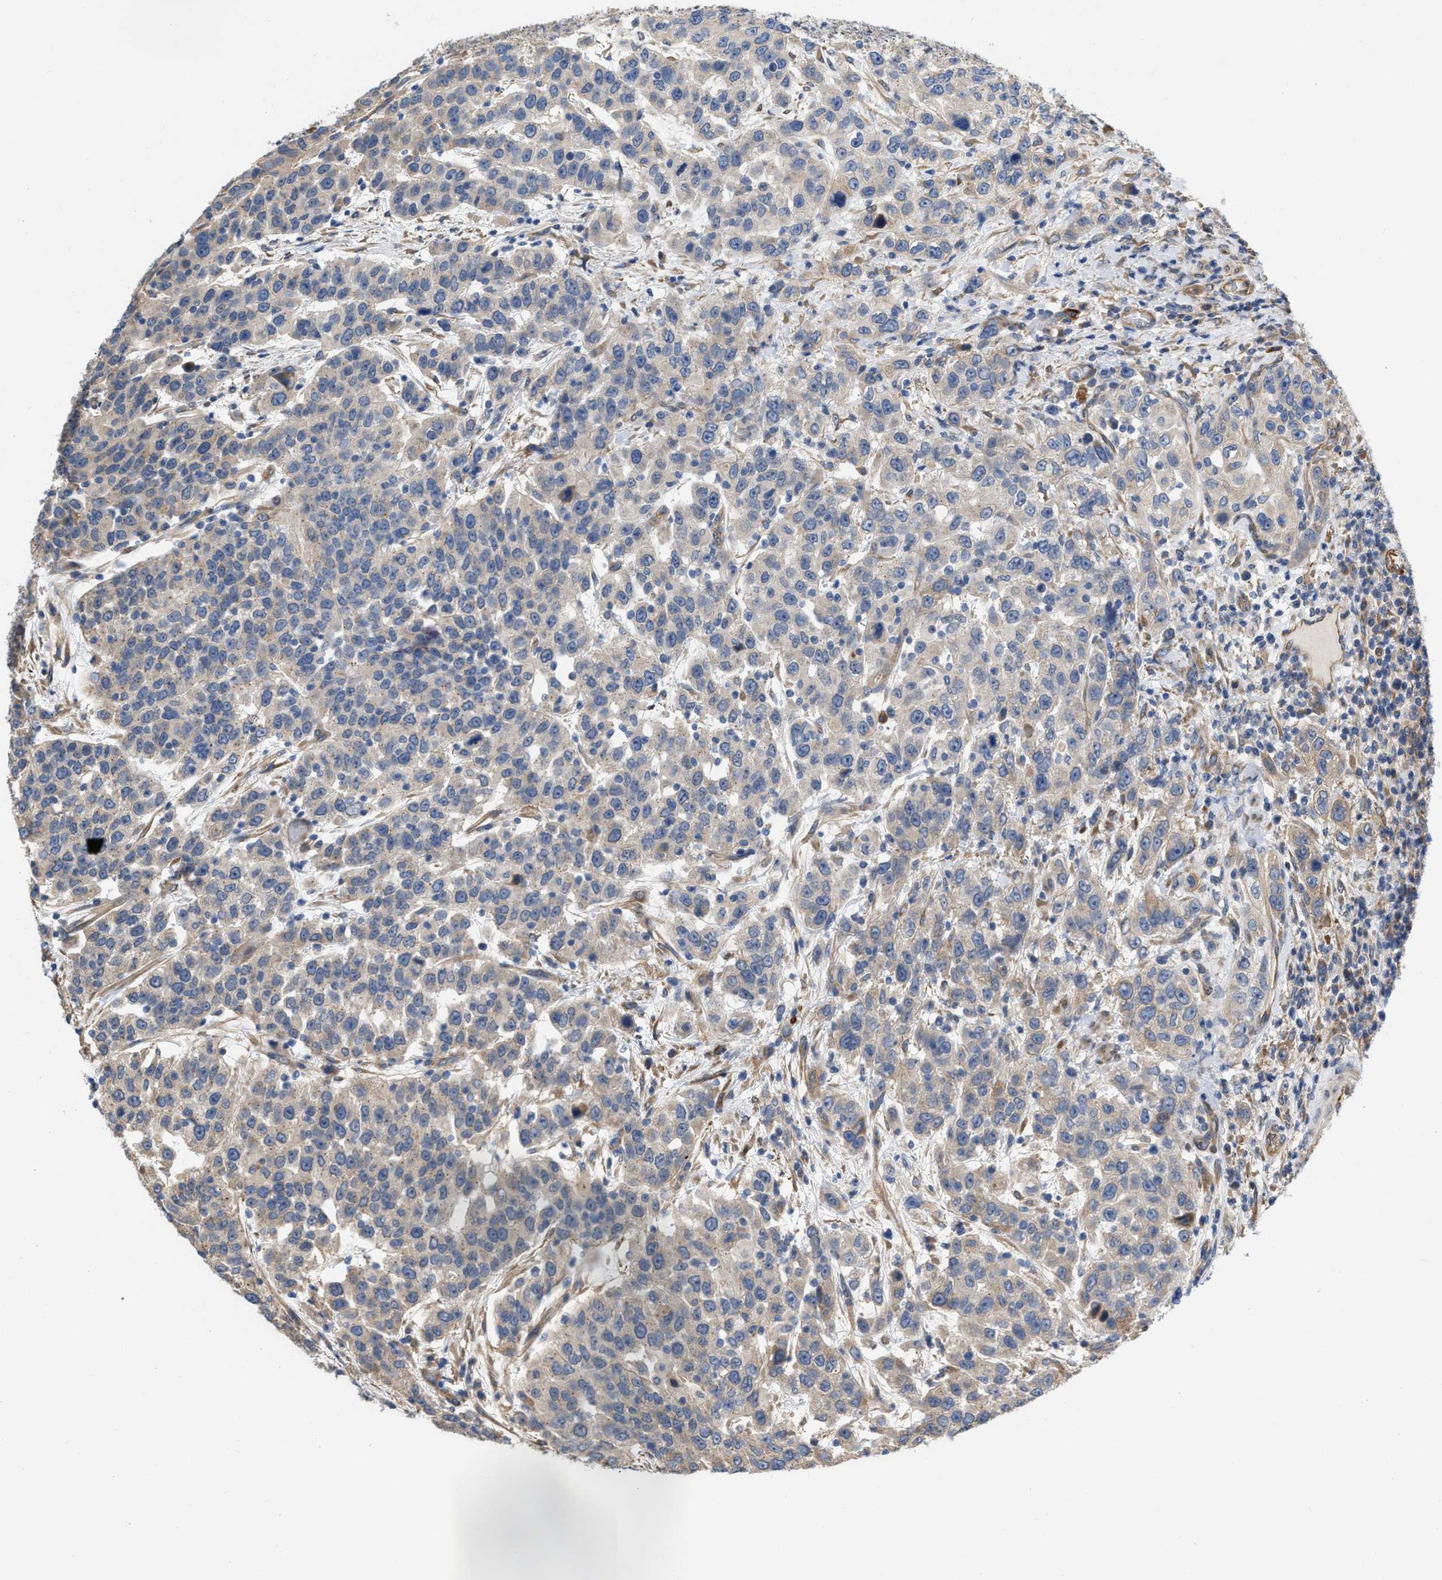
{"staining": {"intensity": "negative", "quantity": "none", "location": "none"}, "tissue": "urothelial cancer", "cell_type": "Tumor cells", "image_type": "cancer", "snomed": [{"axis": "morphology", "description": "Urothelial carcinoma, High grade"}, {"axis": "topography", "description": "Urinary bladder"}], "caption": "A histopathology image of human high-grade urothelial carcinoma is negative for staining in tumor cells. (Immunohistochemistry, brightfield microscopy, high magnification).", "gene": "SLC4A11", "patient": {"sex": "female", "age": 80}}